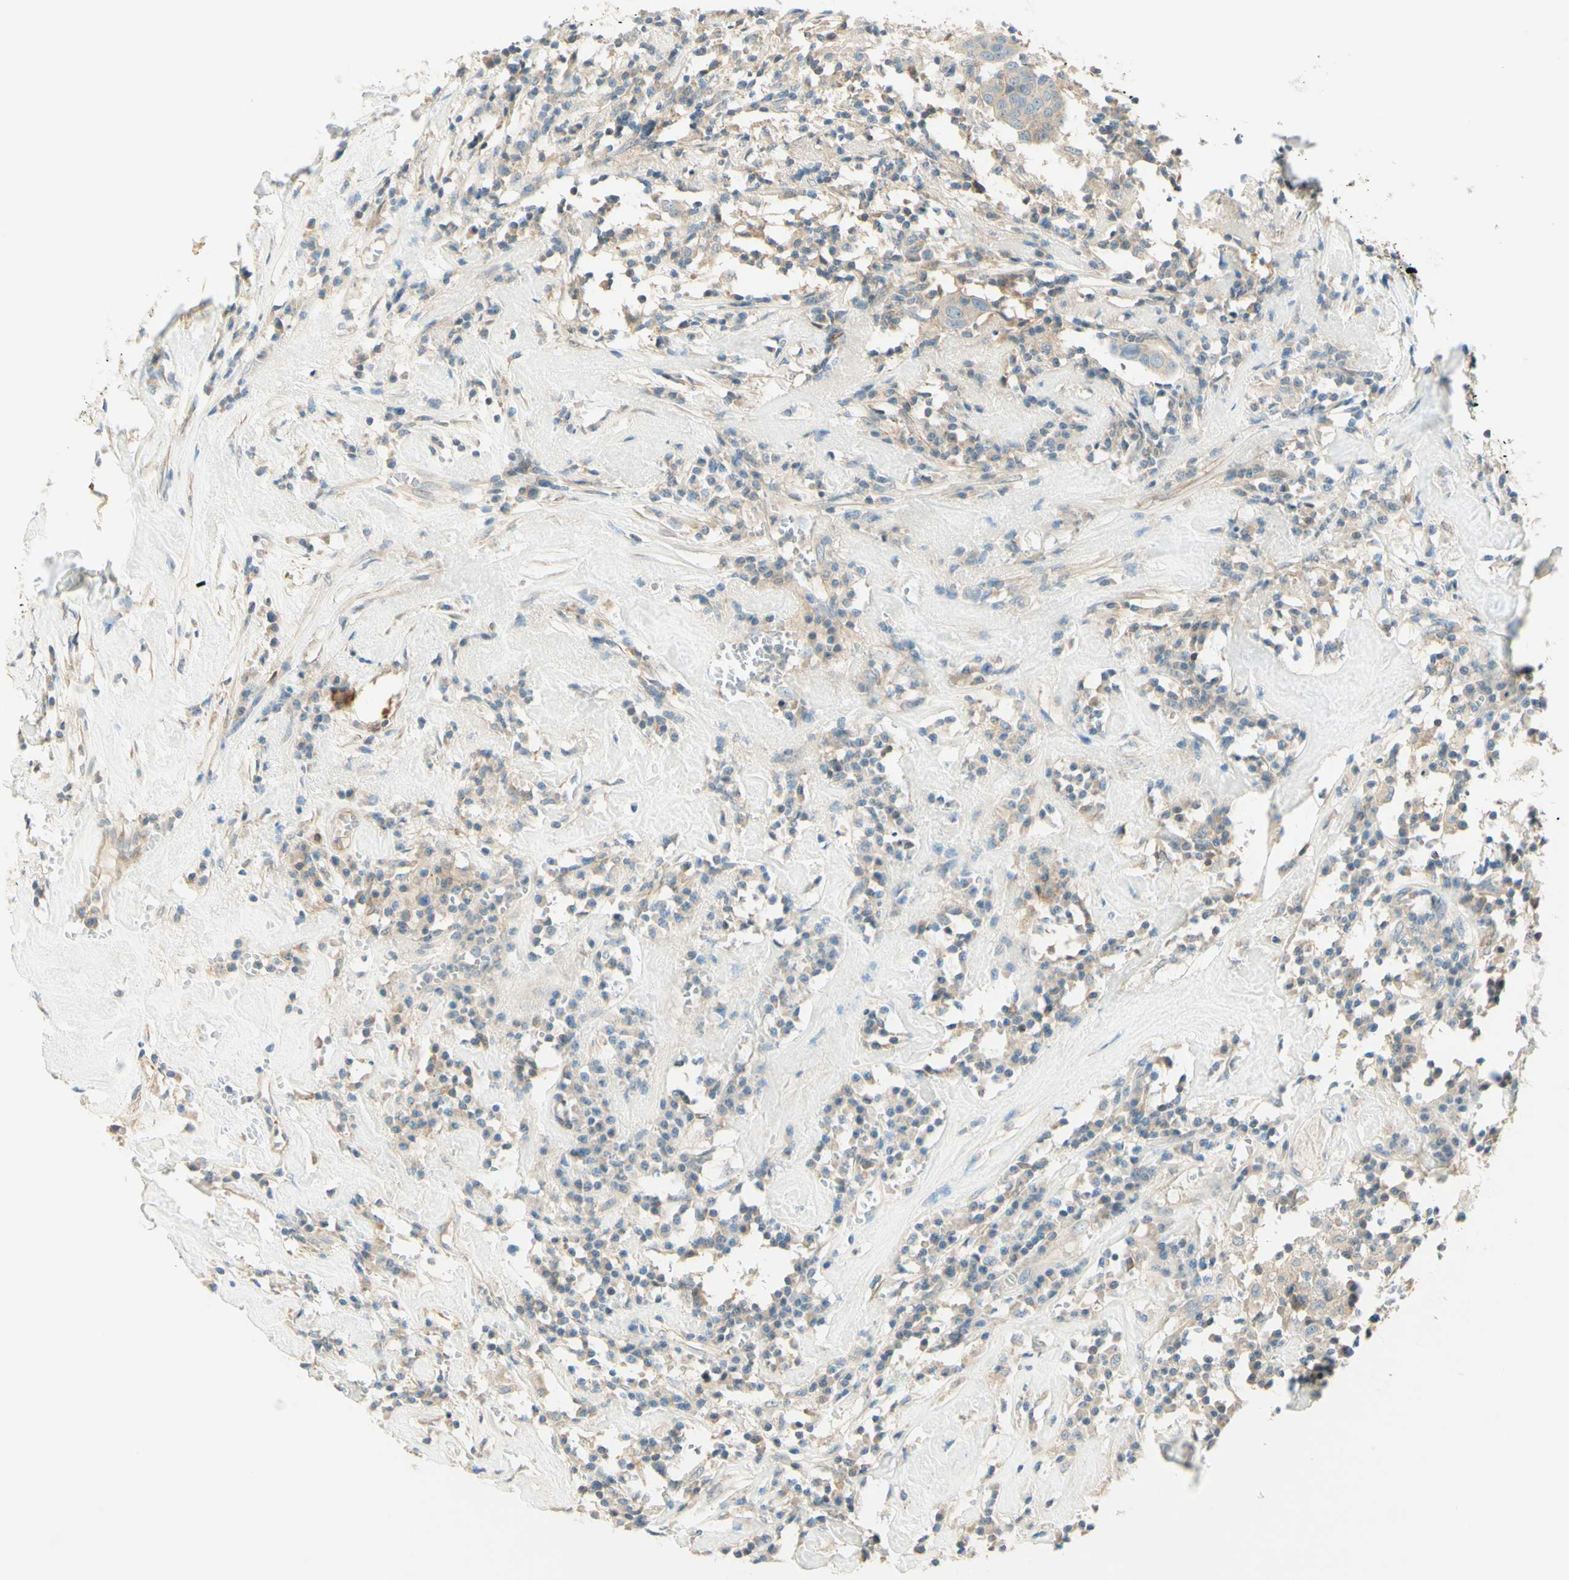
{"staining": {"intensity": "weak", "quantity": ">75%", "location": "cytoplasmic/membranous"}, "tissue": "head and neck cancer", "cell_type": "Tumor cells", "image_type": "cancer", "snomed": [{"axis": "morphology", "description": "Adenocarcinoma, NOS"}, {"axis": "topography", "description": "Salivary gland"}, {"axis": "topography", "description": "Head-Neck"}], "caption": "Protein staining shows weak cytoplasmic/membranous staining in approximately >75% of tumor cells in head and neck cancer.", "gene": "PROM1", "patient": {"sex": "female", "age": 65}}